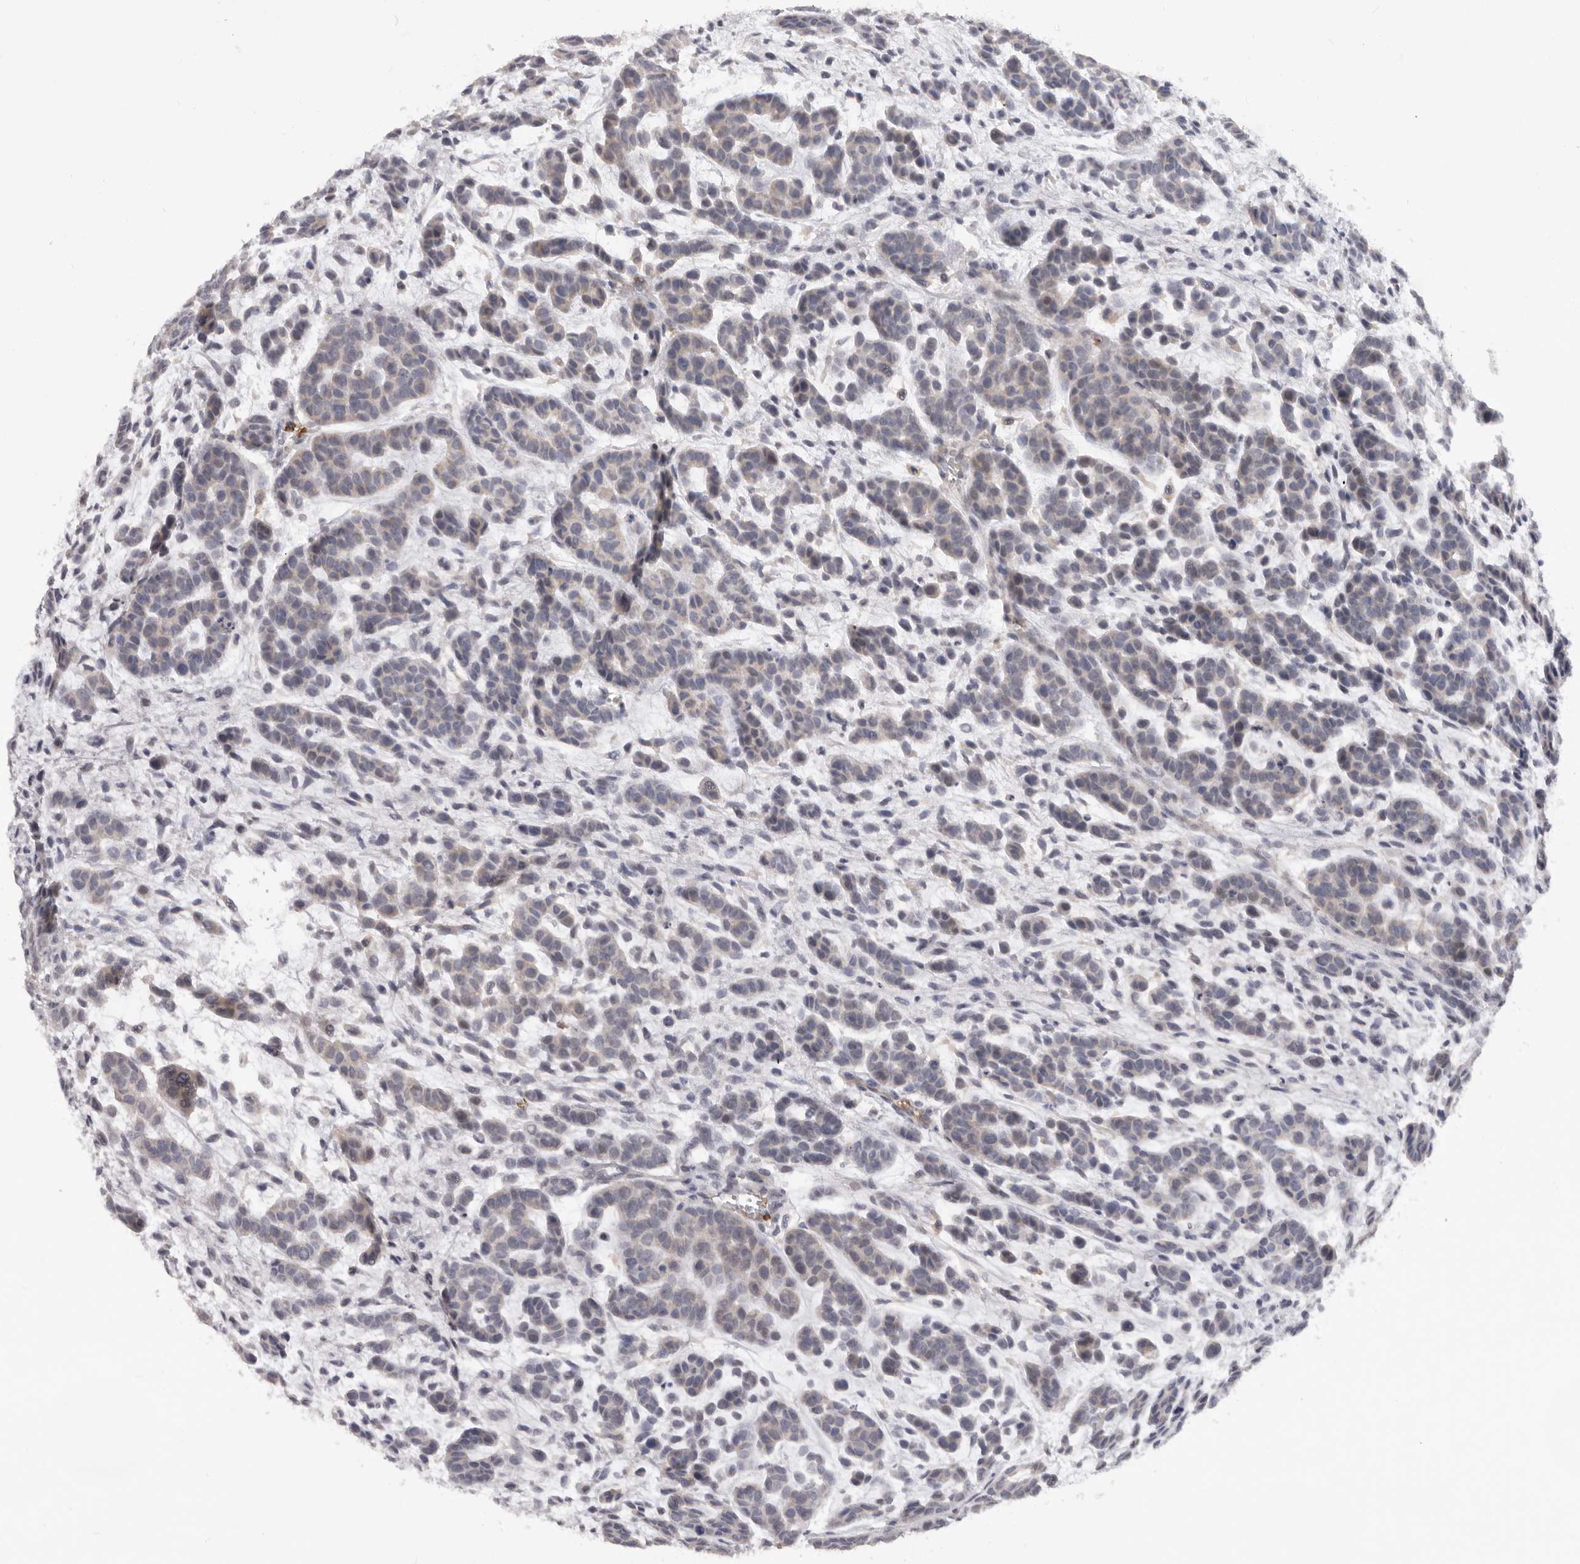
{"staining": {"intensity": "negative", "quantity": "none", "location": "none"}, "tissue": "head and neck cancer", "cell_type": "Tumor cells", "image_type": "cancer", "snomed": [{"axis": "morphology", "description": "Adenocarcinoma, NOS"}, {"axis": "morphology", "description": "Adenoma, NOS"}, {"axis": "topography", "description": "Head-Neck"}], "caption": "Image shows no significant protein staining in tumor cells of head and neck adenocarcinoma.", "gene": "TNR", "patient": {"sex": "female", "age": 55}}